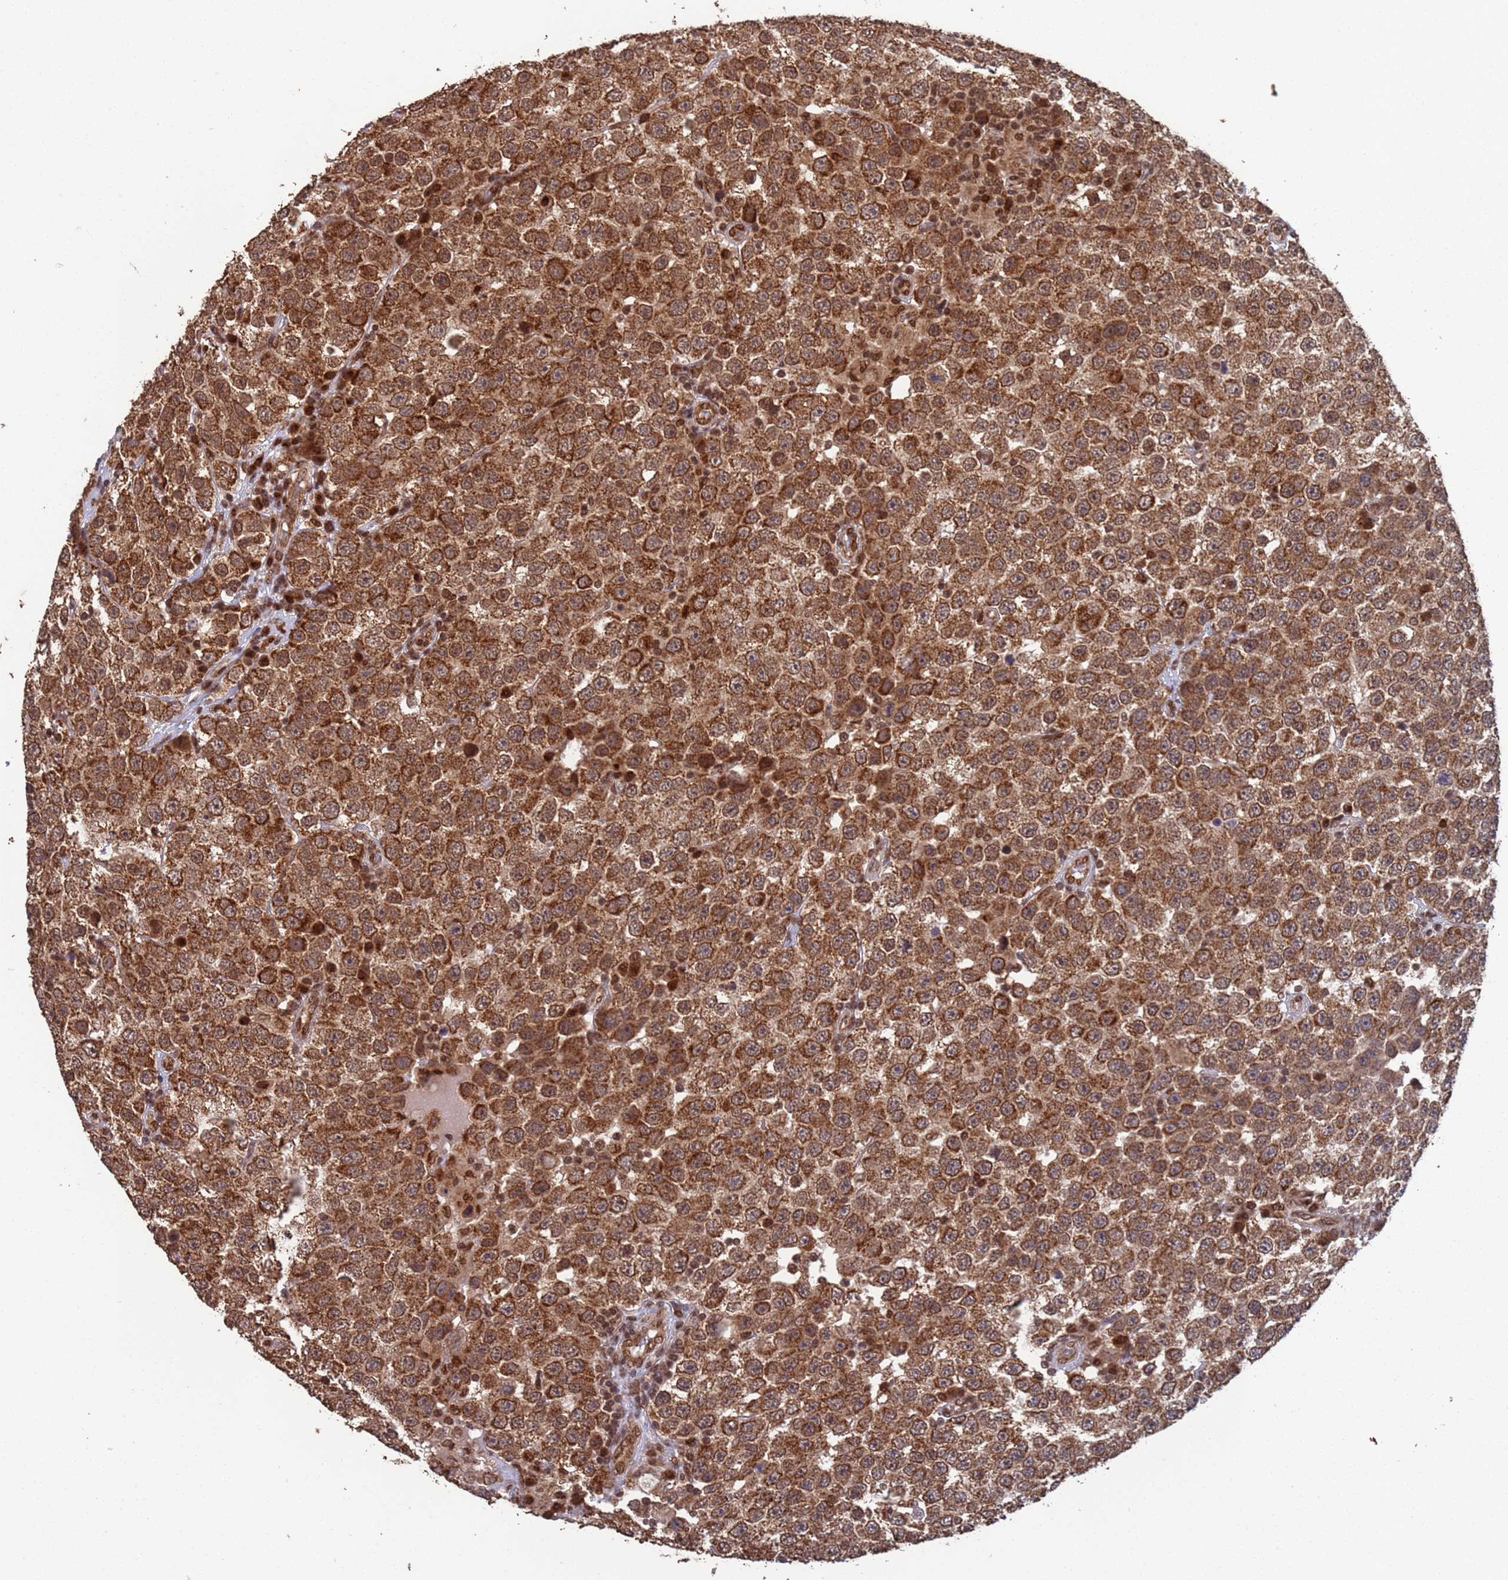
{"staining": {"intensity": "strong", "quantity": ">75%", "location": "cytoplasmic/membranous"}, "tissue": "testis cancer", "cell_type": "Tumor cells", "image_type": "cancer", "snomed": [{"axis": "morphology", "description": "Seminoma, NOS"}, {"axis": "topography", "description": "Testis"}], "caption": "Protein expression by immunohistochemistry (IHC) displays strong cytoplasmic/membranous positivity in approximately >75% of tumor cells in testis cancer (seminoma).", "gene": "FUBP3", "patient": {"sex": "male", "age": 28}}